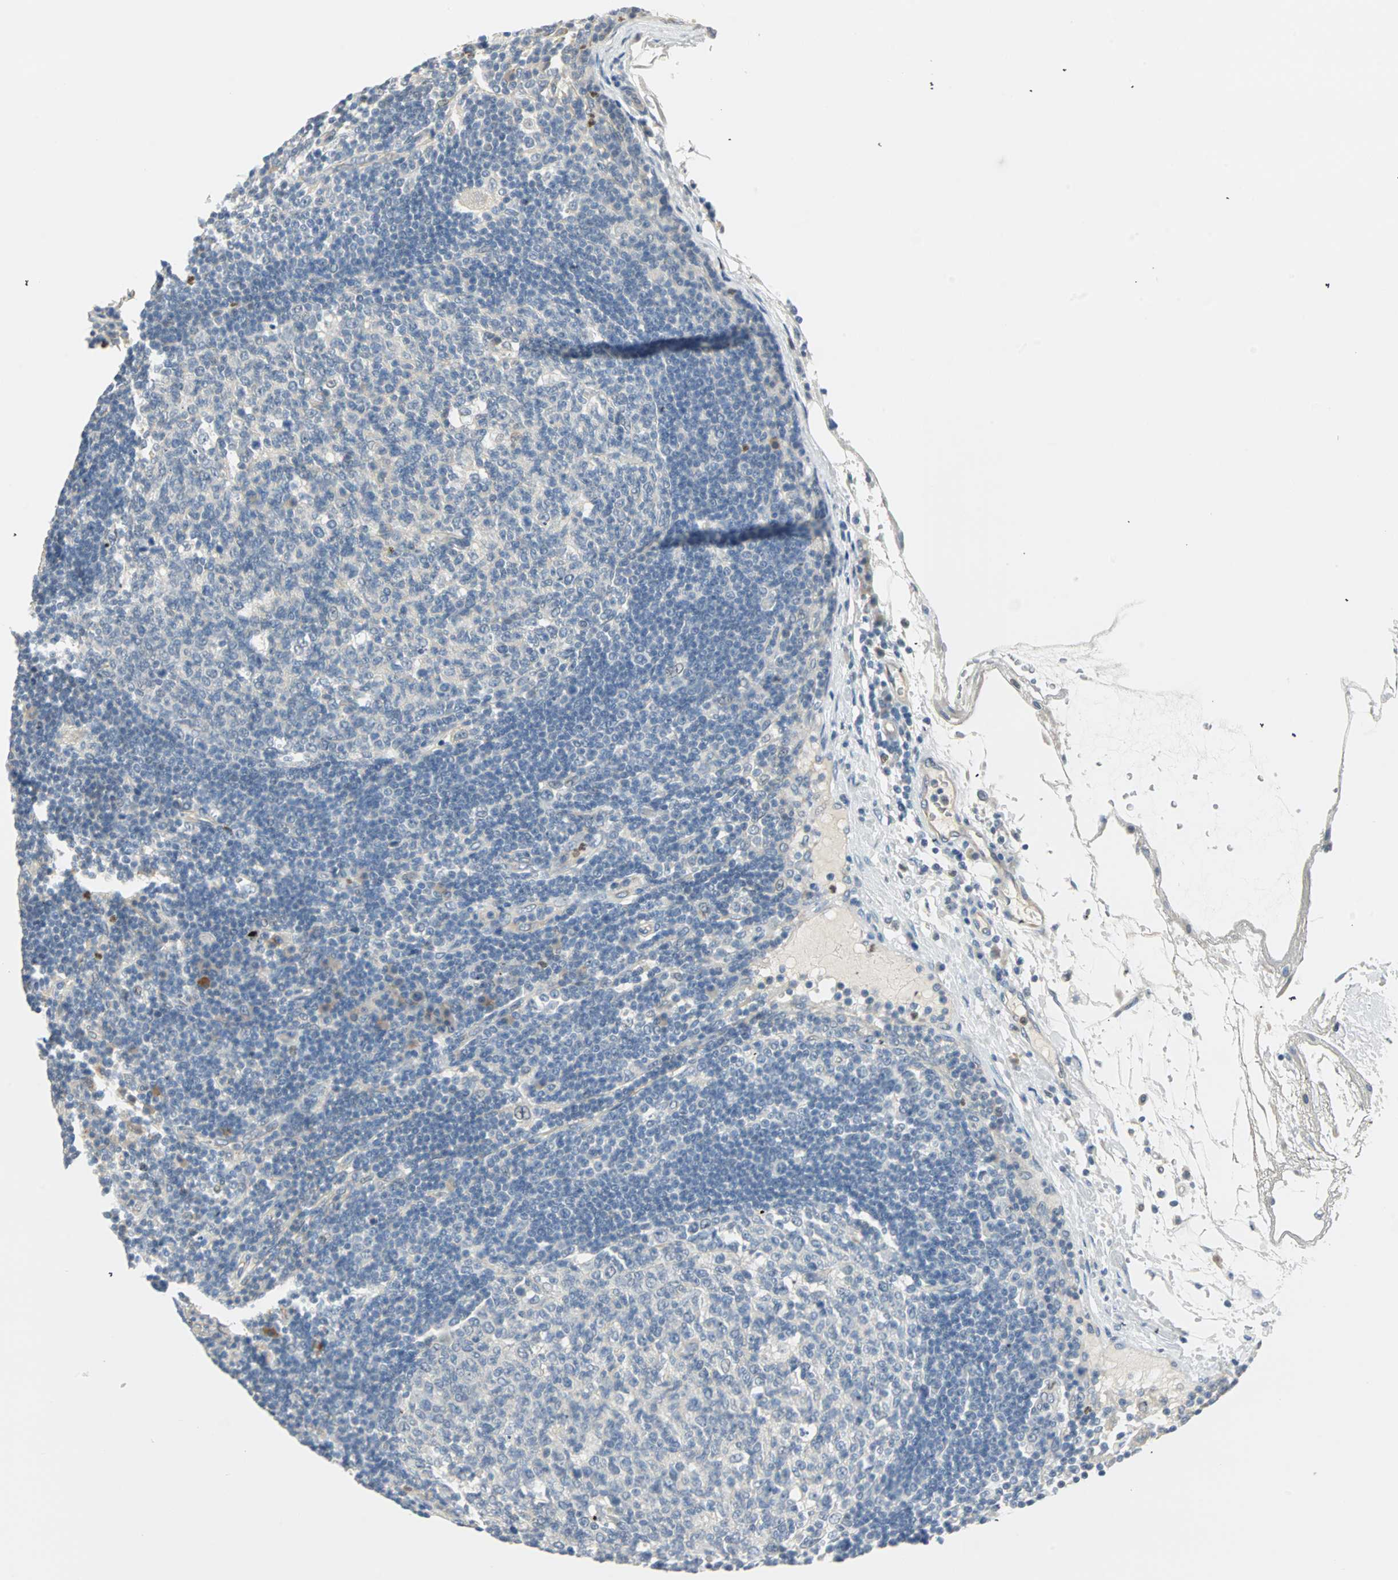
{"staining": {"intensity": "negative", "quantity": "none", "location": "none"}, "tissue": "lymph node", "cell_type": "Germinal center cells", "image_type": "normal", "snomed": [{"axis": "morphology", "description": "Normal tissue, NOS"}, {"axis": "morphology", "description": "Squamous cell carcinoma, metastatic, NOS"}, {"axis": "topography", "description": "Lymph node"}], "caption": "Protein analysis of benign lymph node displays no significant positivity in germinal center cells.", "gene": "MLLT10", "patient": {"sex": "female", "age": 53}}